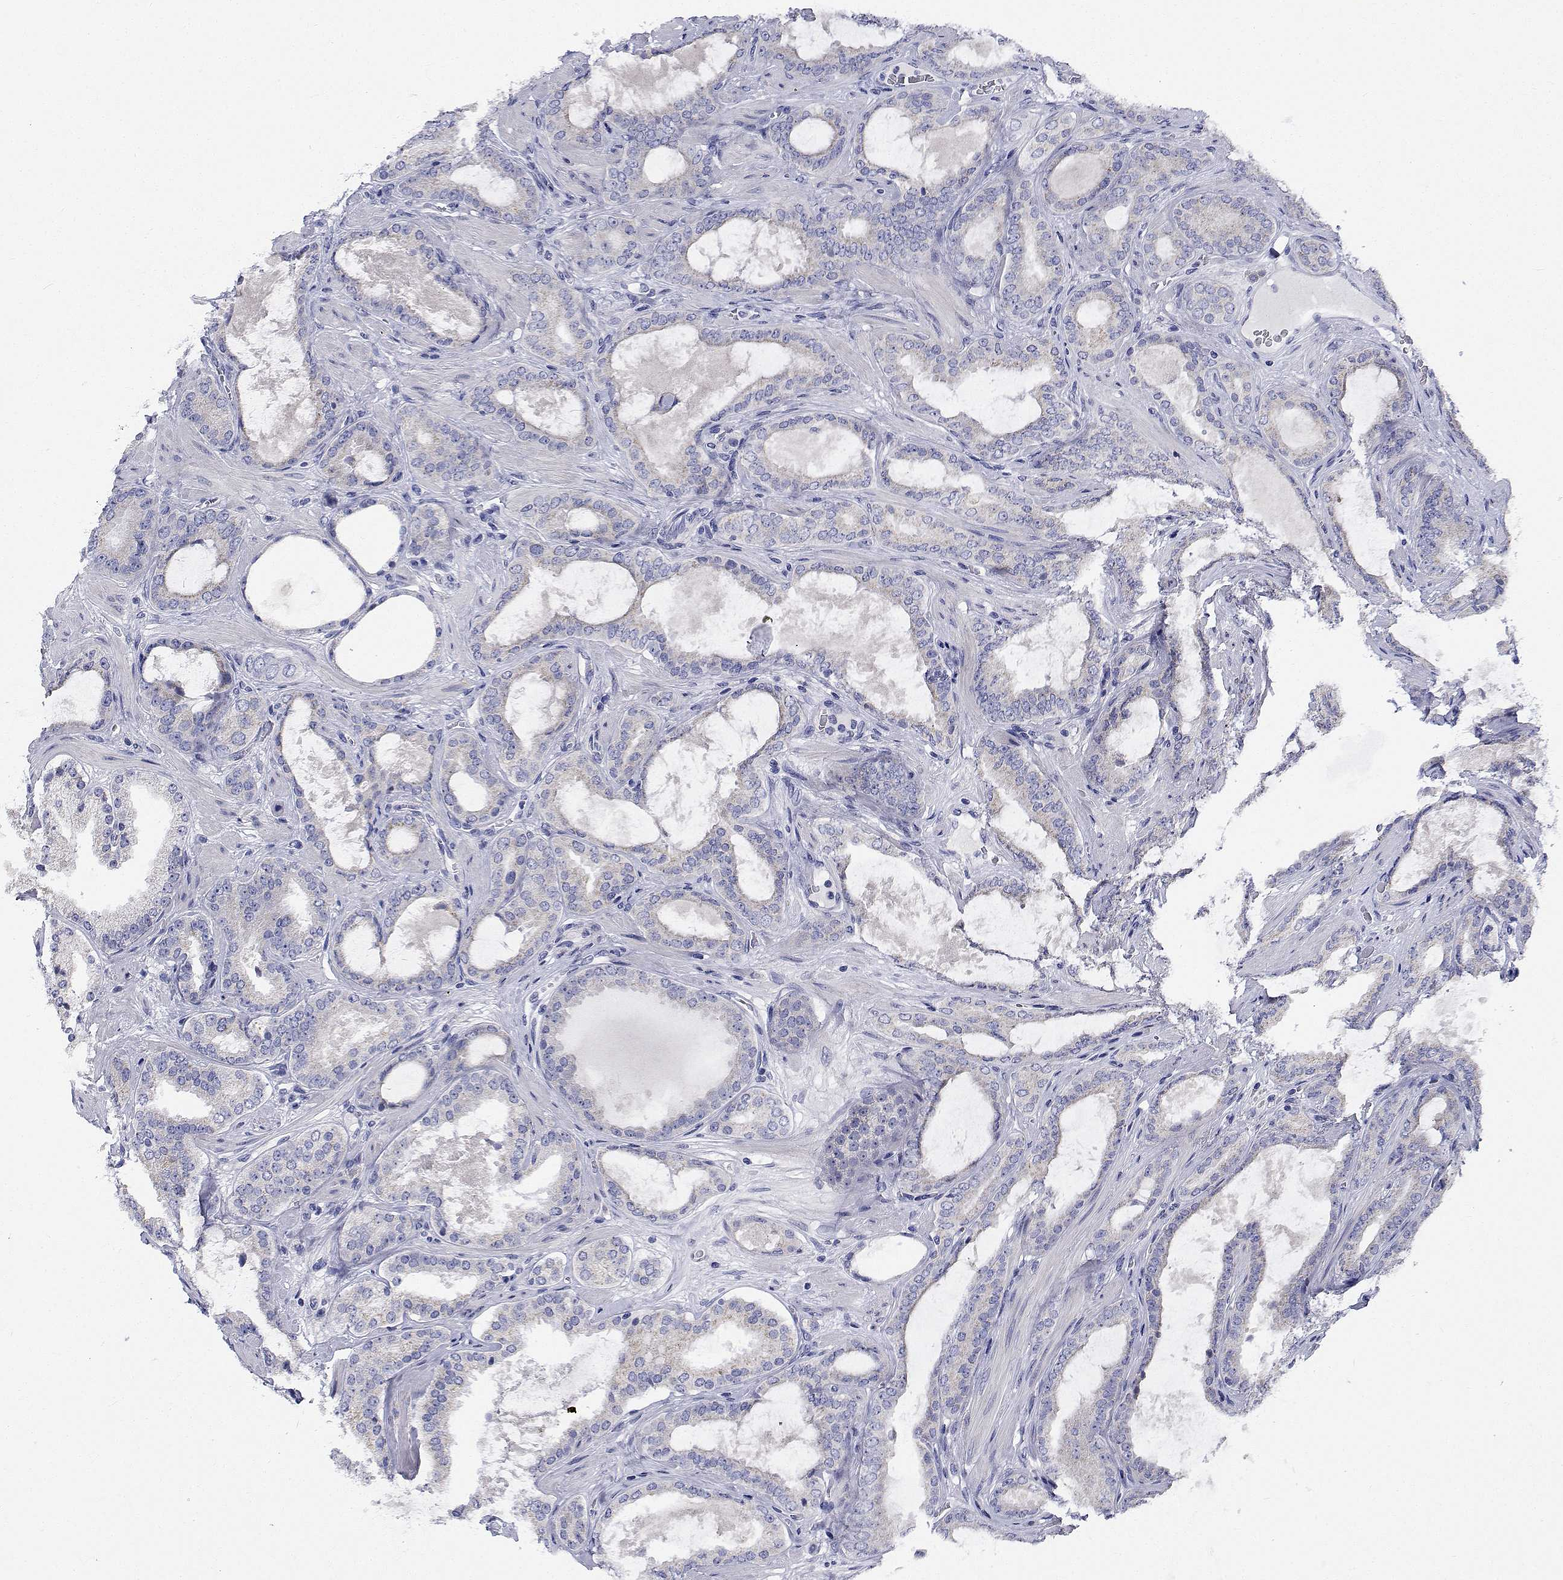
{"staining": {"intensity": "negative", "quantity": "none", "location": "none"}, "tissue": "prostate cancer", "cell_type": "Tumor cells", "image_type": "cancer", "snomed": [{"axis": "morphology", "description": "Adenocarcinoma, High grade"}, {"axis": "topography", "description": "Prostate"}], "caption": "The IHC micrograph has no significant staining in tumor cells of prostate high-grade adenocarcinoma tissue. The staining is performed using DAB (3,3'-diaminobenzidine) brown chromogen with nuclei counter-stained in using hematoxylin.", "gene": "CDHR3", "patient": {"sex": "male", "age": 63}}